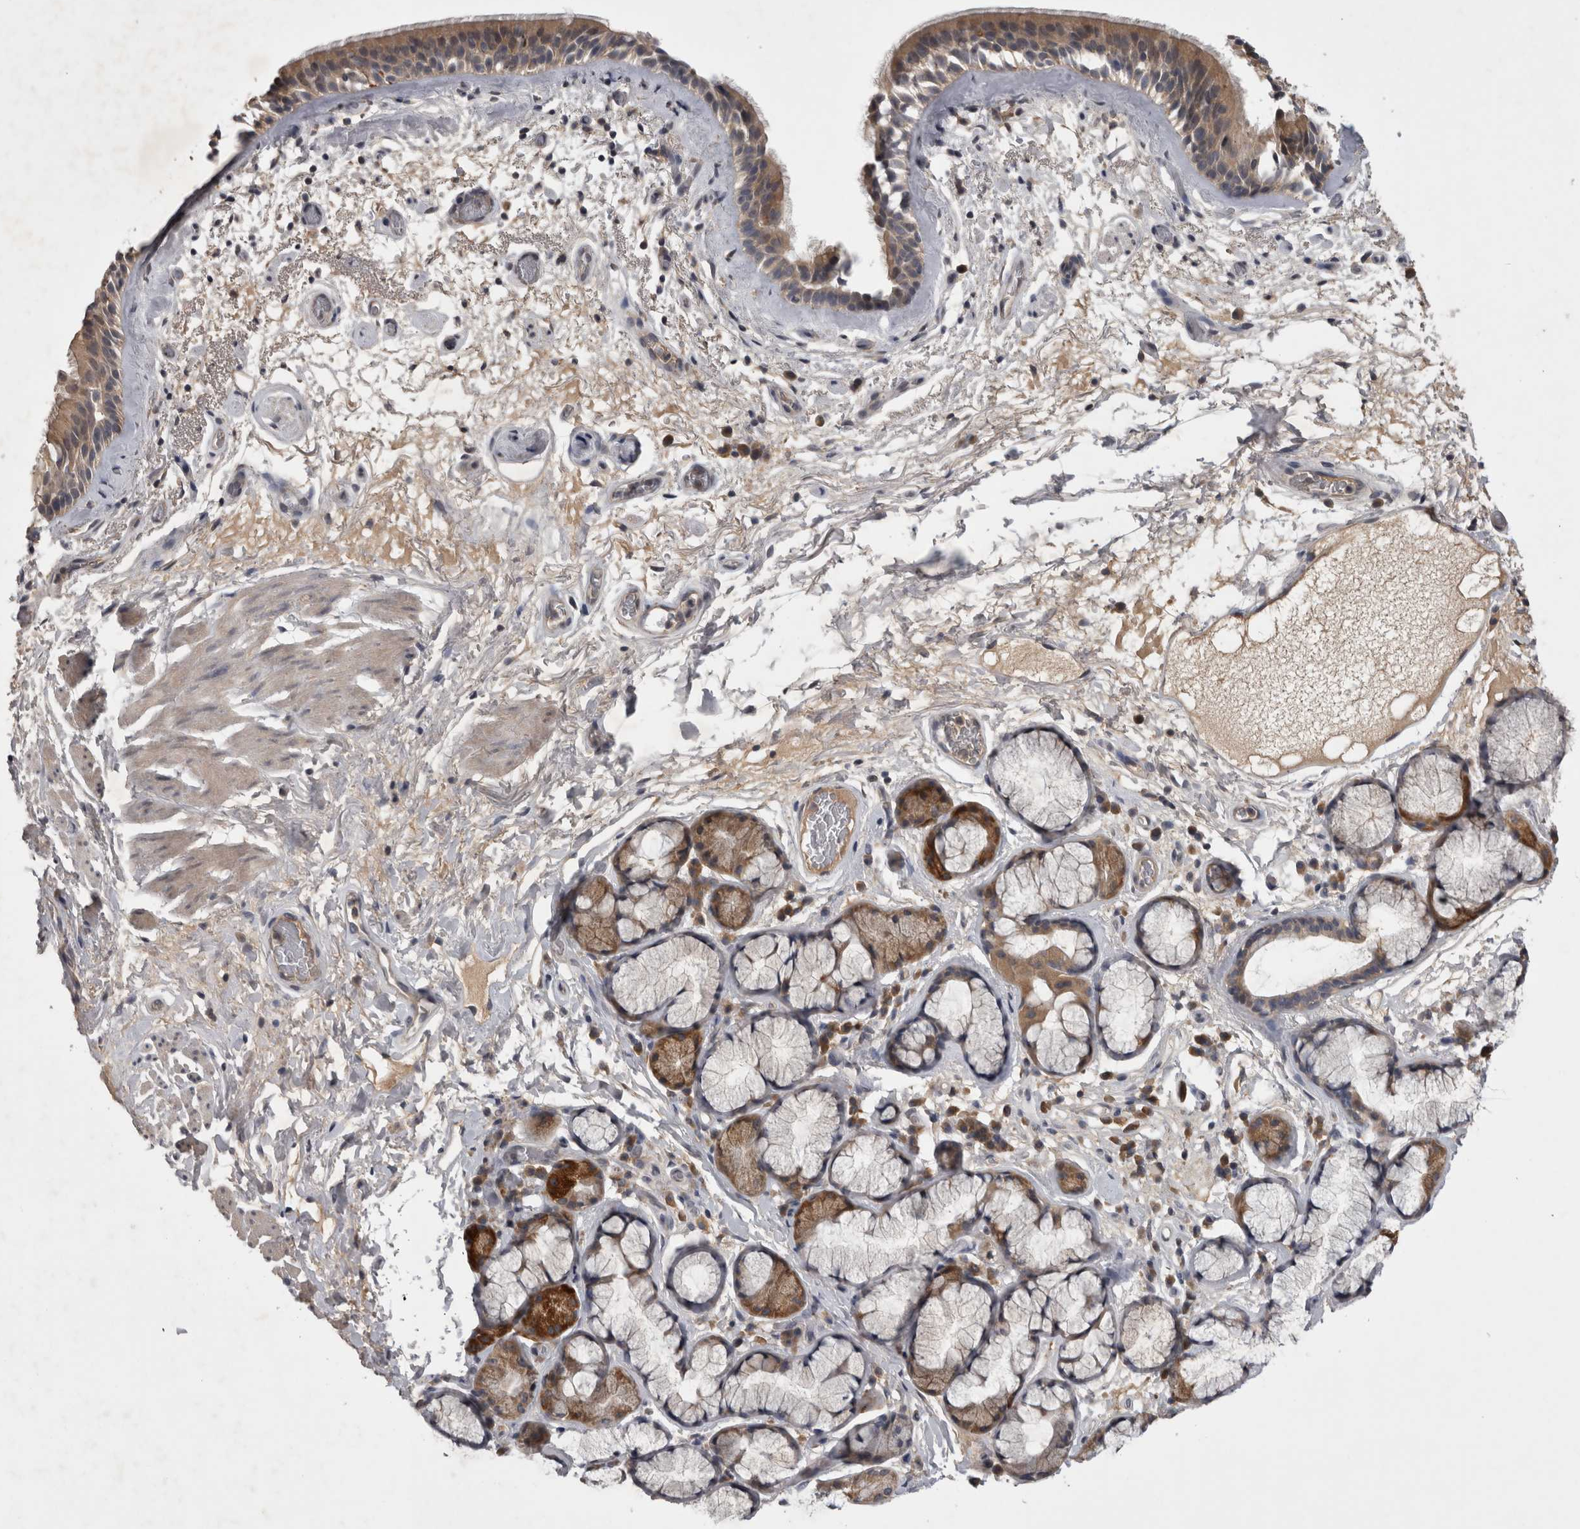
{"staining": {"intensity": "moderate", "quantity": ">75%", "location": "cytoplasmic/membranous"}, "tissue": "bronchus", "cell_type": "Respiratory epithelial cells", "image_type": "normal", "snomed": [{"axis": "morphology", "description": "Normal tissue, NOS"}, {"axis": "topography", "description": "Cartilage tissue"}], "caption": "About >75% of respiratory epithelial cells in benign bronchus show moderate cytoplasmic/membranous protein staining as visualized by brown immunohistochemical staining.", "gene": "ZNF114", "patient": {"sex": "female", "age": 63}}